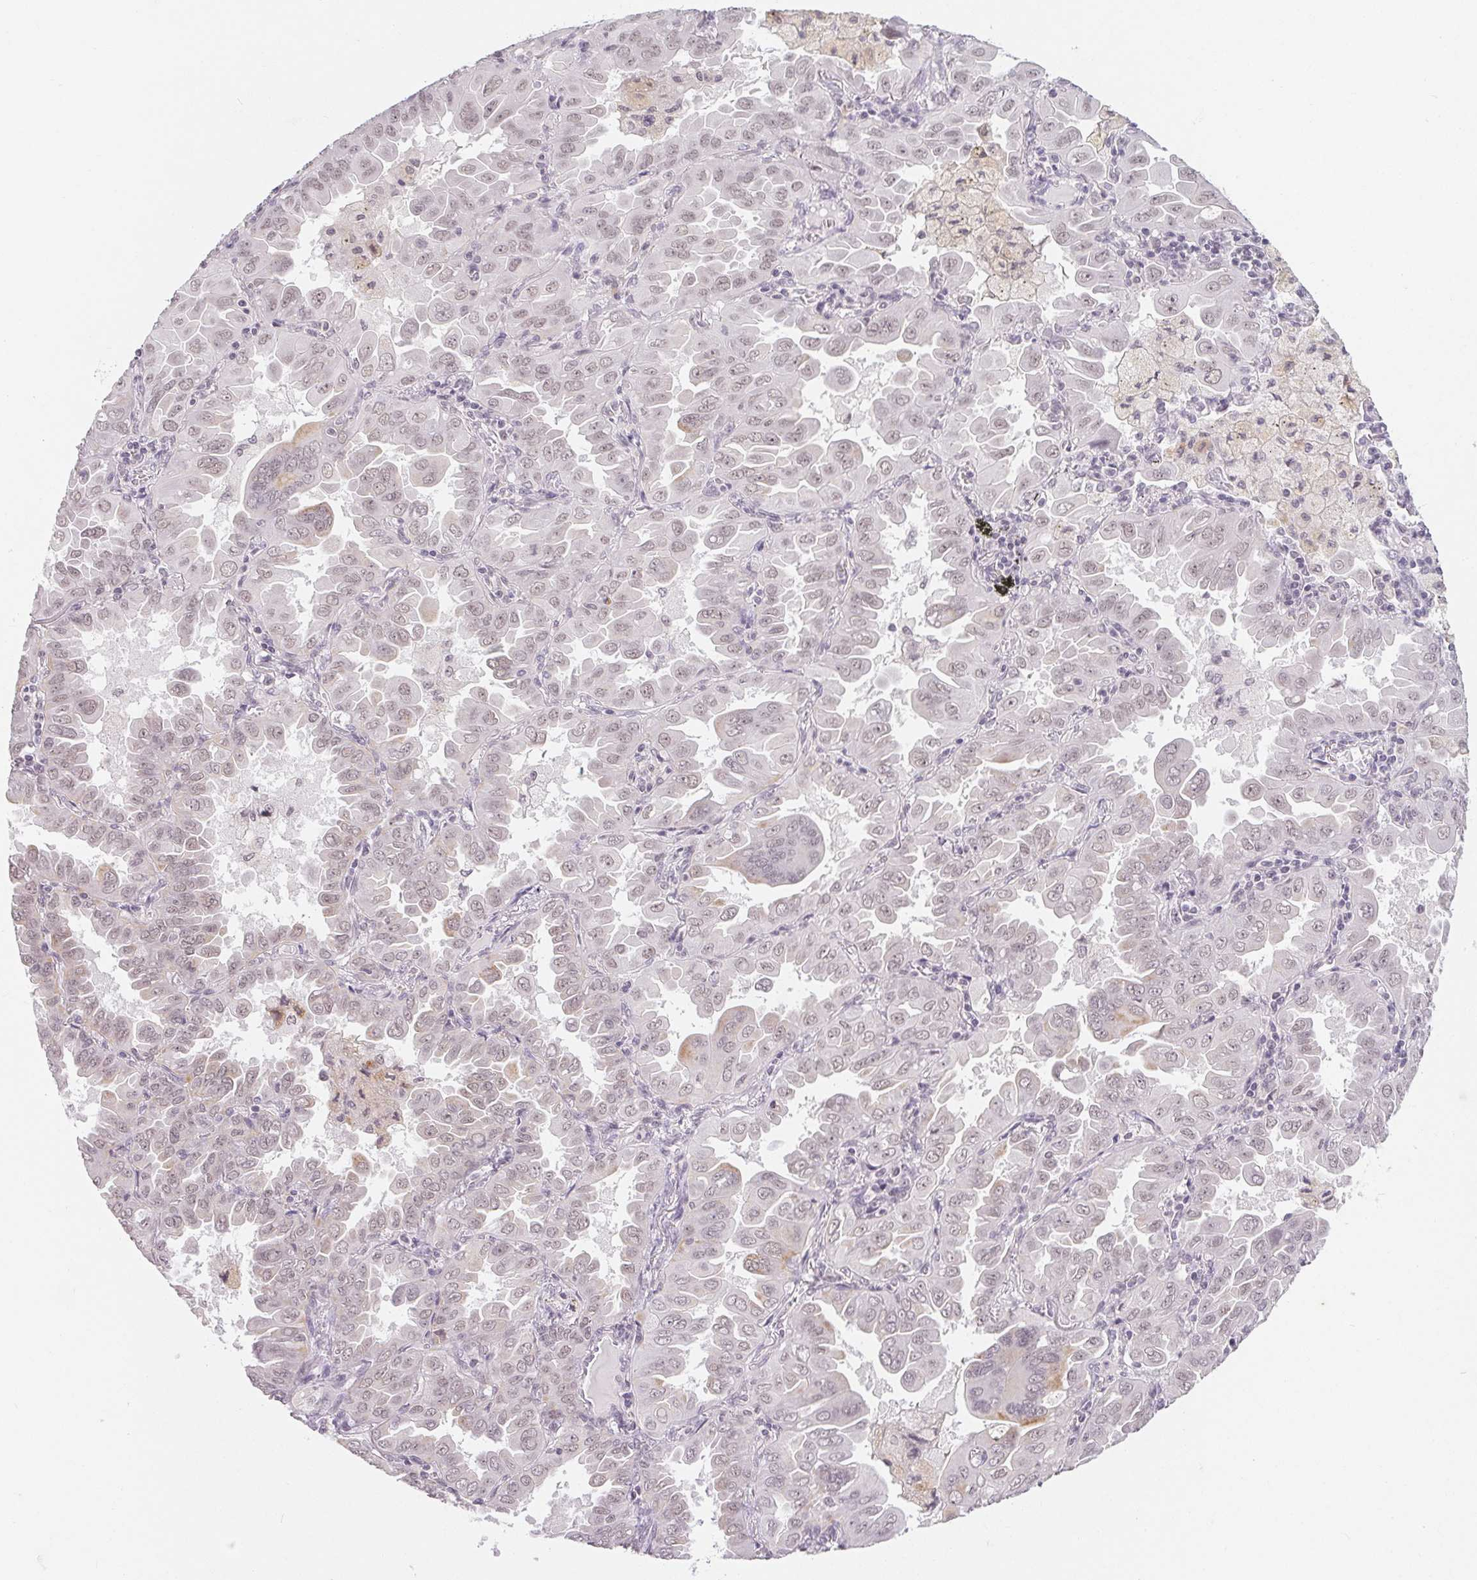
{"staining": {"intensity": "negative", "quantity": "none", "location": "none"}, "tissue": "lung cancer", "cell_type": "Tumor cells", "image_type": "cancer", "snomed": [{"axis": "morphology", "description": "Adenocarcinoma, NOS"}, {"axis": "topography", "description": "Lung"}], "caption": "Immunohistochemistry micrograph of neoplastic tissue: lung adenocarcinoma stained with DAB demonstrates no significant protein positivity in tumor cells.", "gene": "NXF3", "patient": {"sex": "male", "age": 64}}